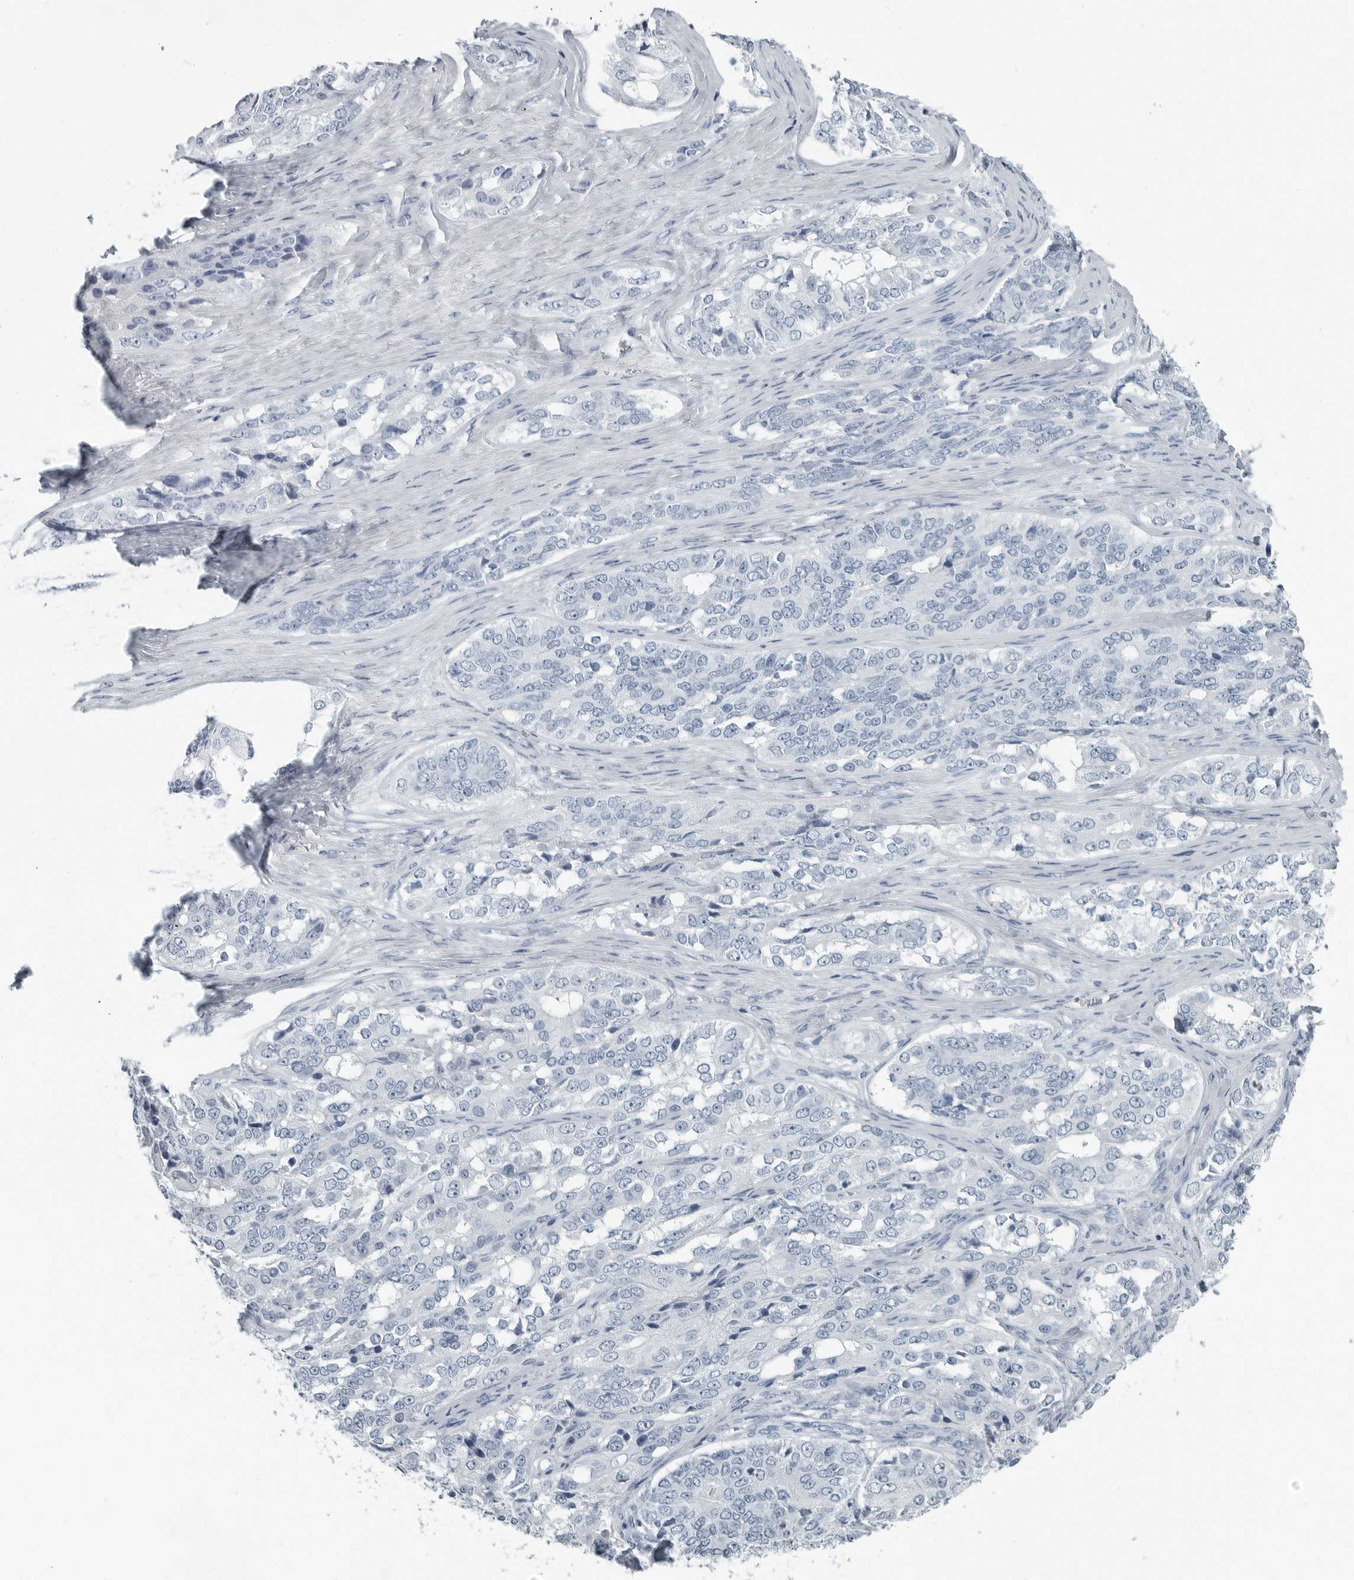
{"staining": {"intensity": "negative", "quantity": "none", "location": "none"}, "tissue": "ovarian cancer", "cell_type": "Tumor cells", "image_type": "cancer", "snomed": [{"axis": "morphology", "description": "Carcinoma, endometroid"}, {"axis": "topography", "description": "Ovary"}], "caption": "This is an immunohistochemistry micrograph of ovarian cancer (endometroid carcinoma). There is no positivity in tumor cells.", "gene": "ZPBP2", "patient": {"sex": "female", "age": 51}}